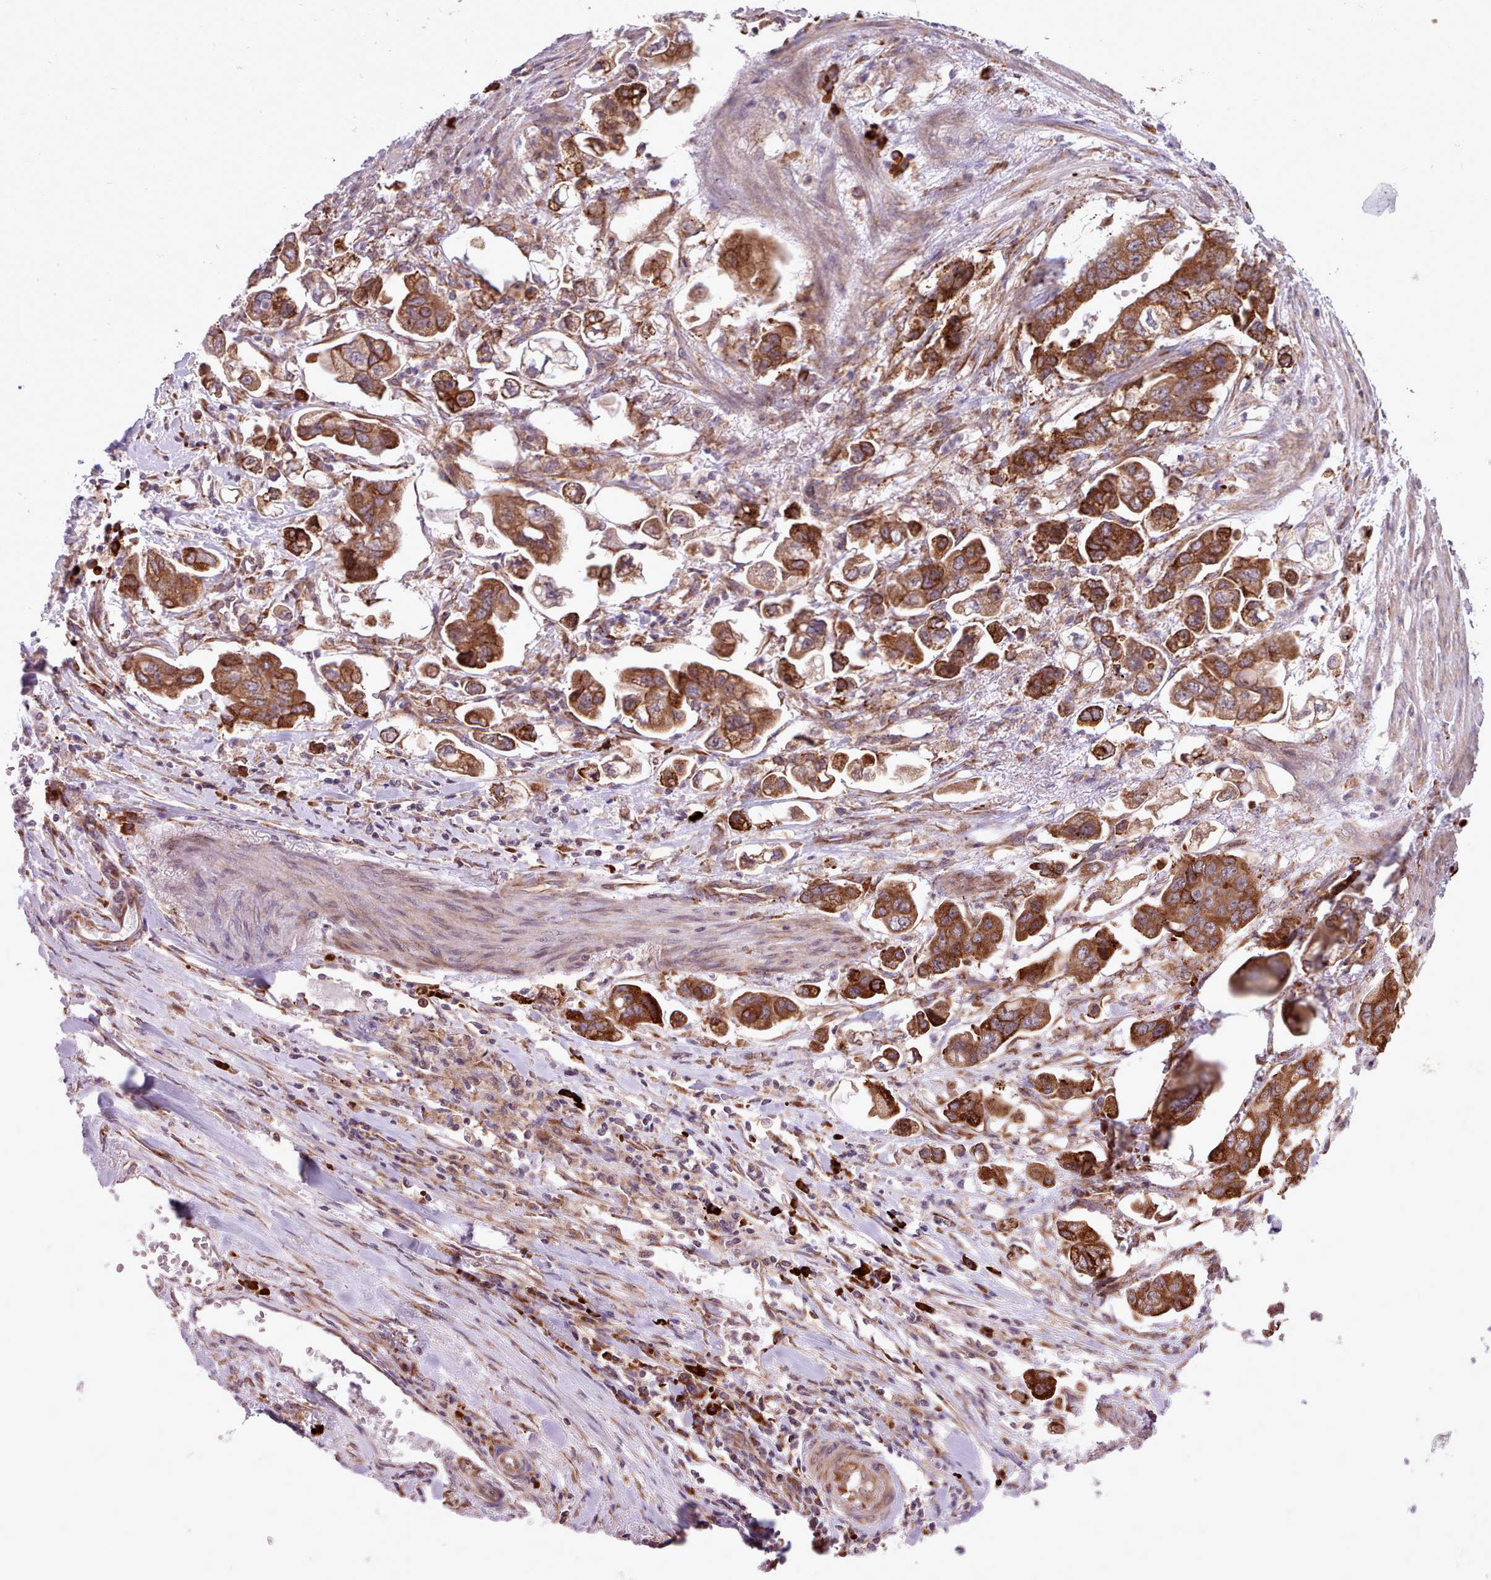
{"staining": {"intensity": "strong", "quantity": ">75%", "location": "cytoplasmic/membranous"}, "tissue": "stomach cancer", "cell_type": "Tumor cells", "image_type": "cancer", "snomed": [{"axis": "morphology", "description": "Adenocarcinoma, NOS"}, {"axis": "topography", "description": "Stomach"}], "caption": "Human adenocarcinoma (stomach) stained with a protein marker displays strong staining in tumor cells.", "gene": "TTLL3", "patient": {"sex": "male", "age": 62}}